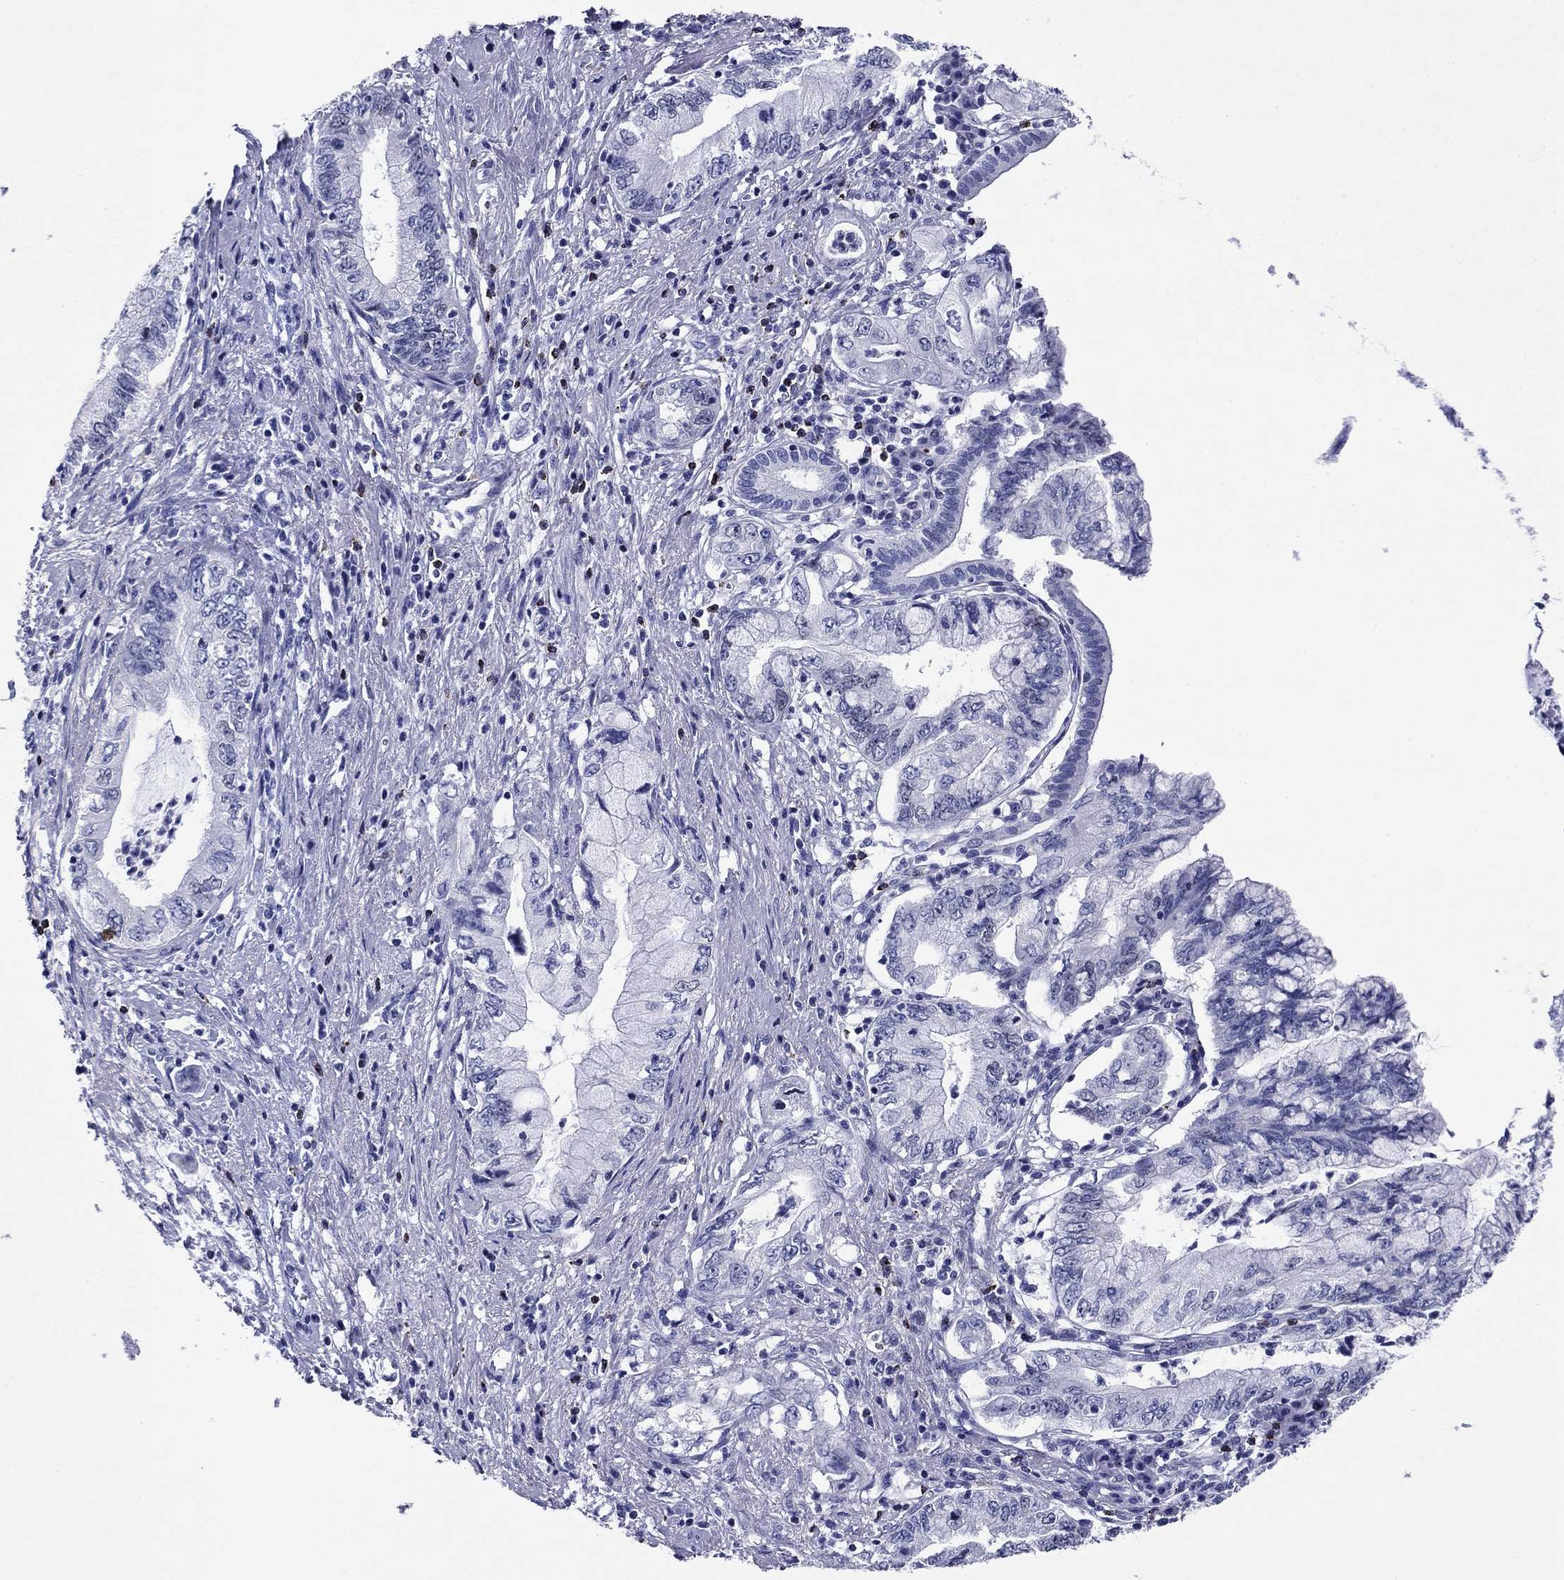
{"staining": {"intensity": "negative", "quantity": "none", "location": "none"}, "tissue": "pancreatic cancer", "cell_type": "Tumor cells", "image_type": "cancer", "snomed": [{"axis": "morphology", "description": "Adenocarcinoma, NOS"}, {"axis": "topography", "description": "Pancreas"}], "caption": "This is an immunohistochemistry (IHC) histopathology image of human adenocarcinoma (pancreatic). There is no staining in tumor cells.", "gene": "GZMK", "patient": {"sex": "female", "age": 73}}